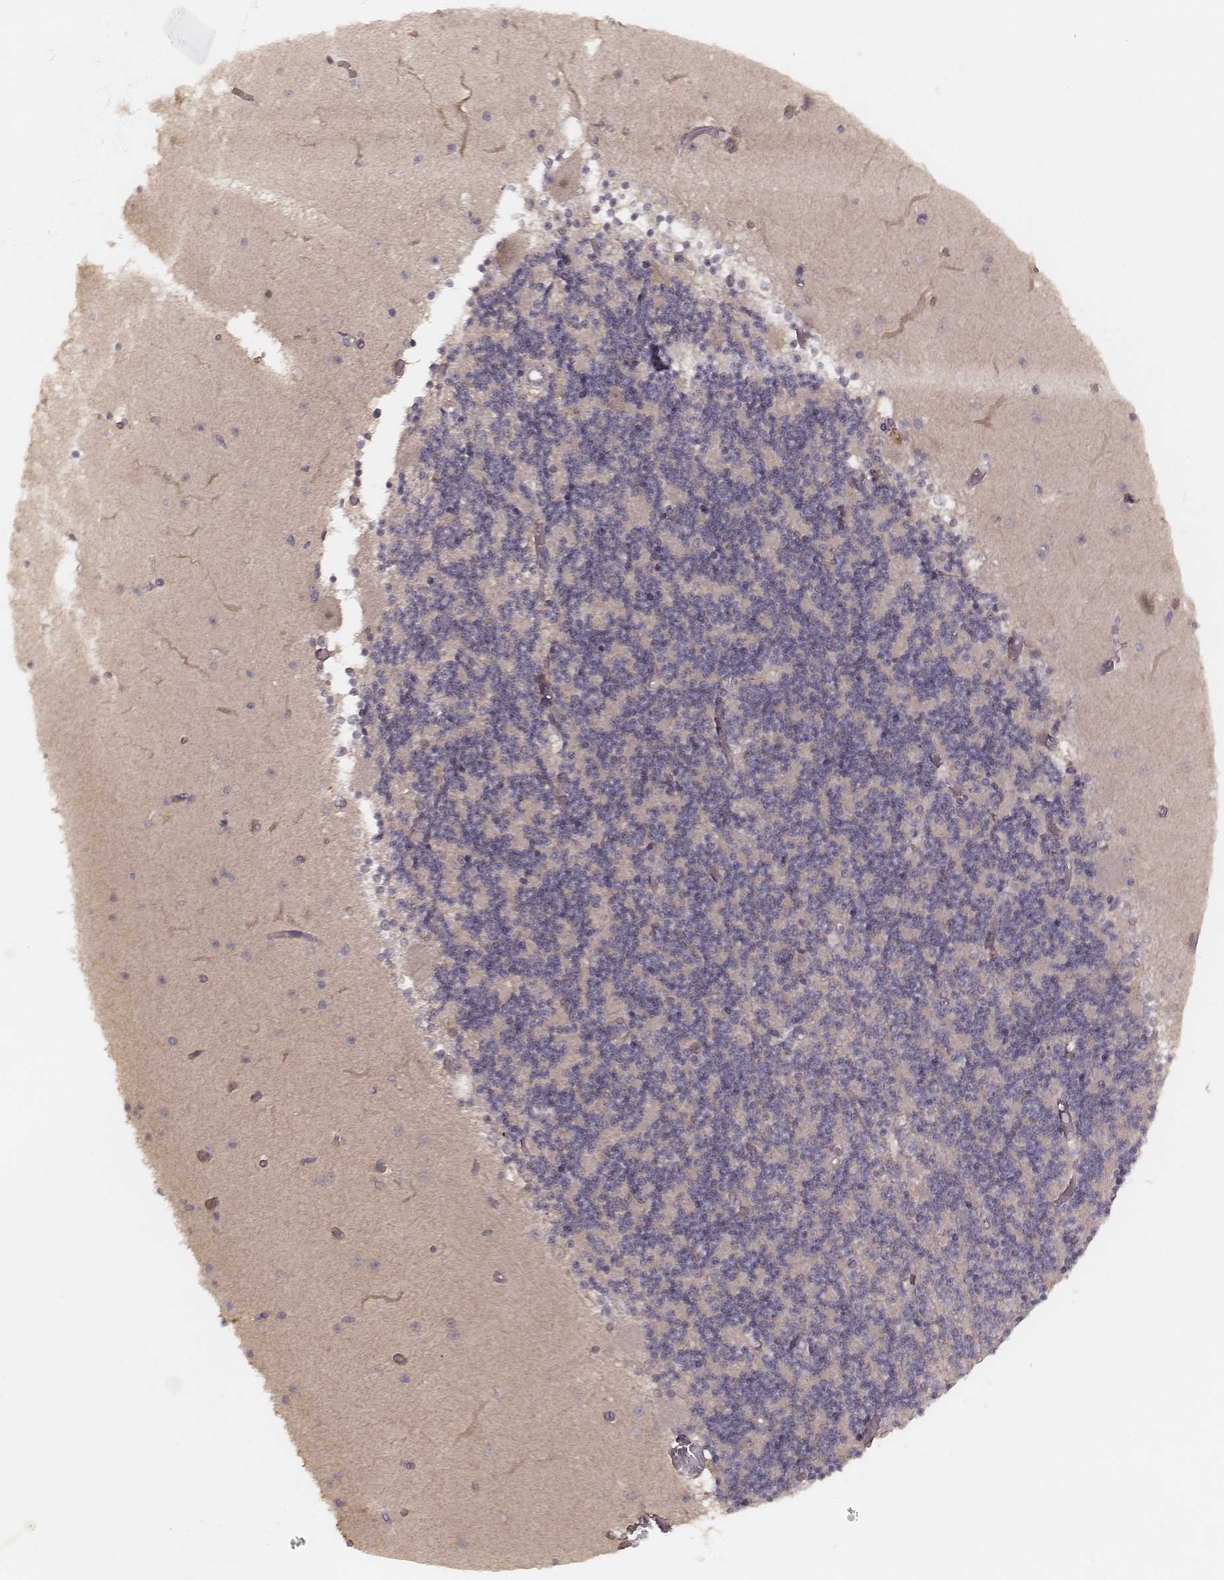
{"staining": {"intensity": "negative", "quantity": "none", "location": "none"}, "tissue": "cerebellum", "cell_type": "Cells in granular layer", "image_type": "normal", "snomed": [{"axis": "morphology", "description": "Normal tissue, NOS"}, {"axis": "topography", "description": "Cerebellum"}], "caption": "Immunohistochemical staining of benign cerebellum reveals no significant positivity in cells in granular layer. (DAB (3,3'-diaminobenzidine) immunohistochemistry (IHC) with hematoxylin counter stain).", "gene": "FAM13B", "patient": {"sex": "female", "age": 28}}